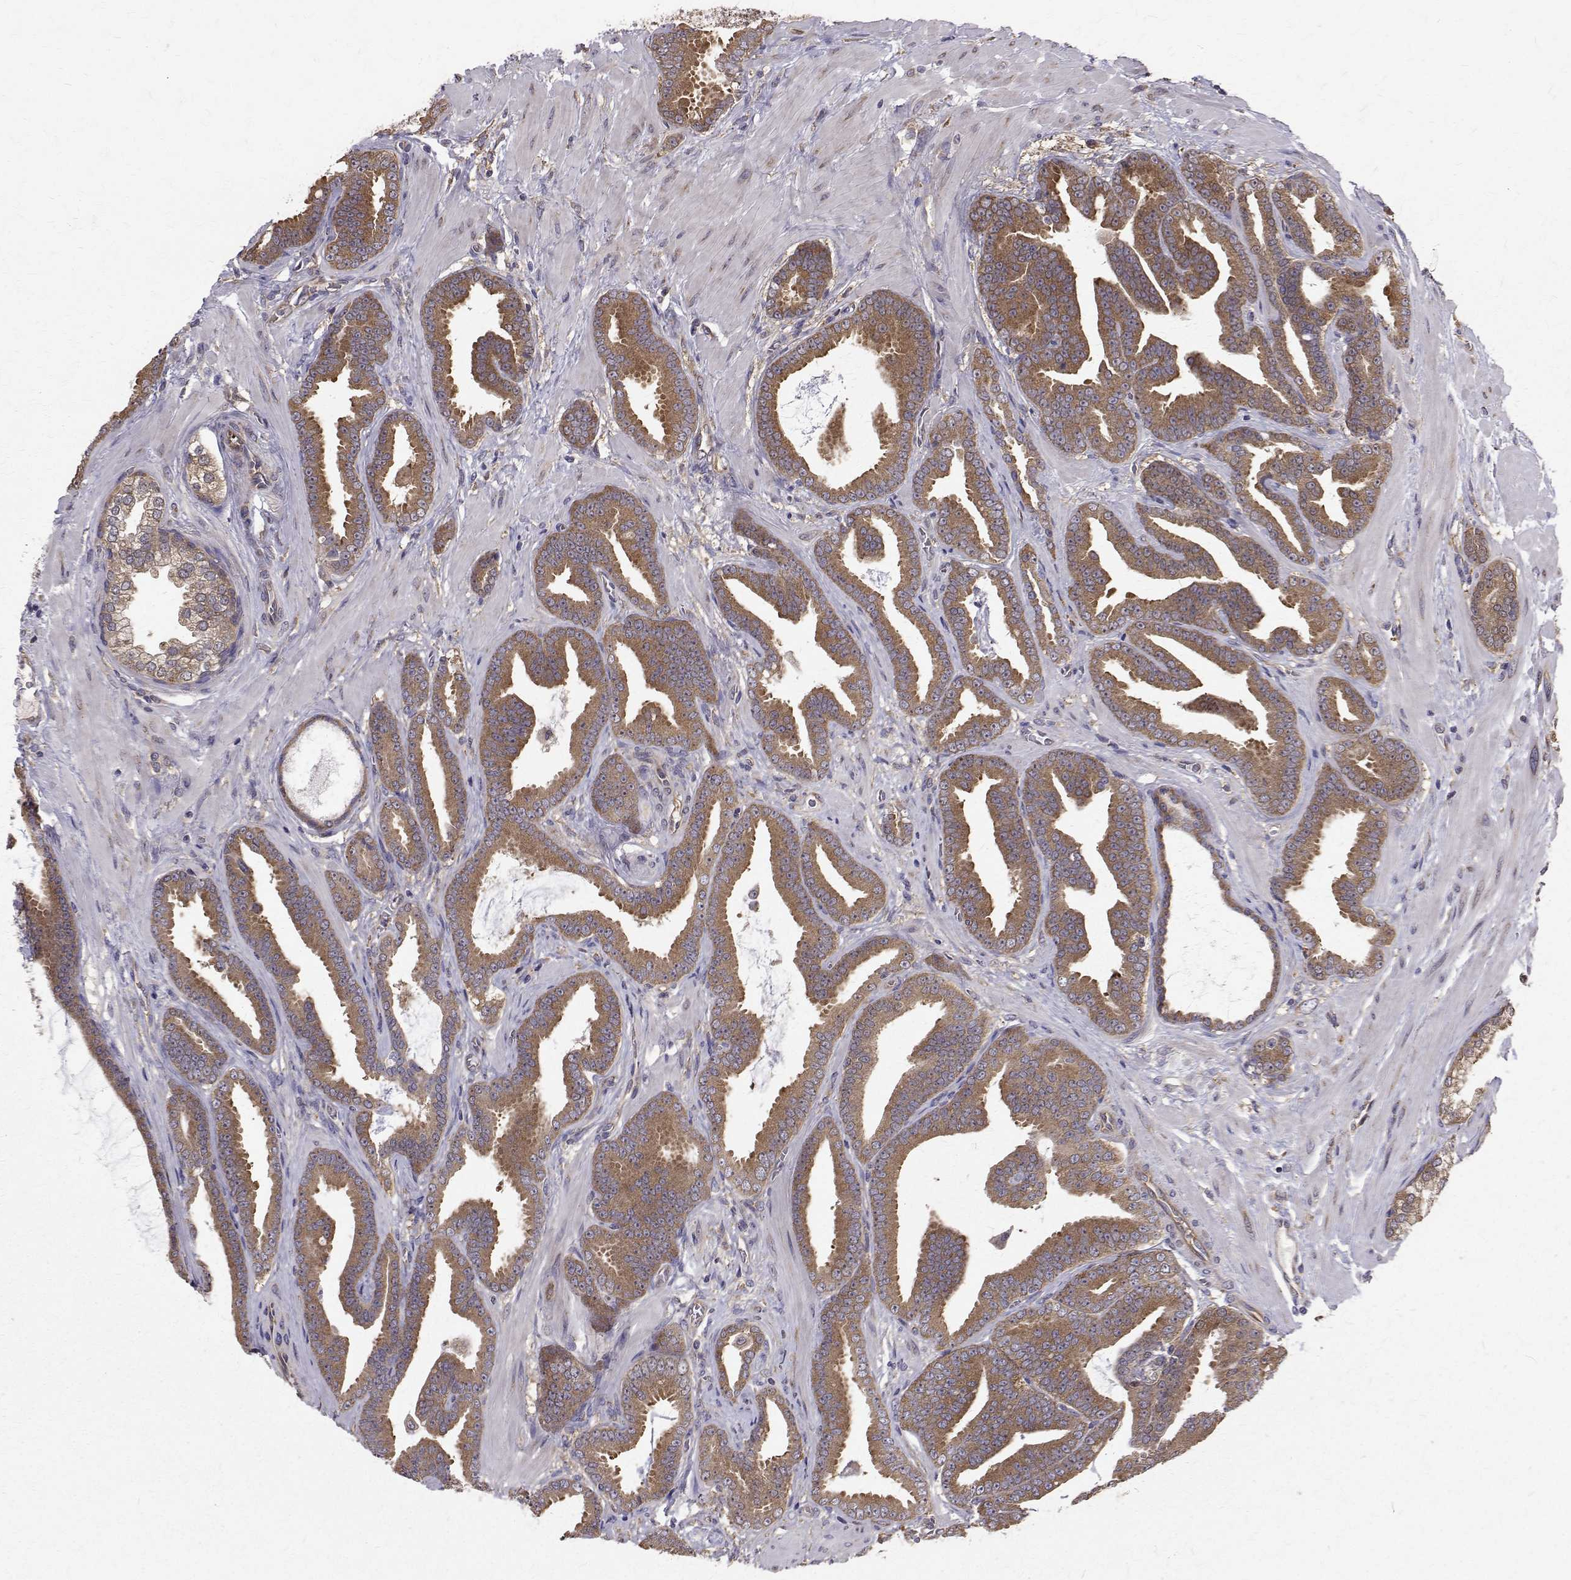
{"staining": {"intensity": "moderate", "quantity": ">75%", "location": "cytoplasmic/membranous"}, "tissue": "prostate cancer", "cell_type": "Tumor cells", "image_type": "cancer", "snomed": [{"axis": "morphology", "description": "Adenocarcinoma, Low grade"}, {"axis": "topography", "description": "Prostate"}], "caption": "Moderate cytoplasmic/membranous expression for a protein is present in approximately >75% of tumor cells of prostate low-grade adenocarcinoma using immunohistochemistry (IHC).", "gene": "FARSB", "patient": {"sex": "male", "age": 63}}